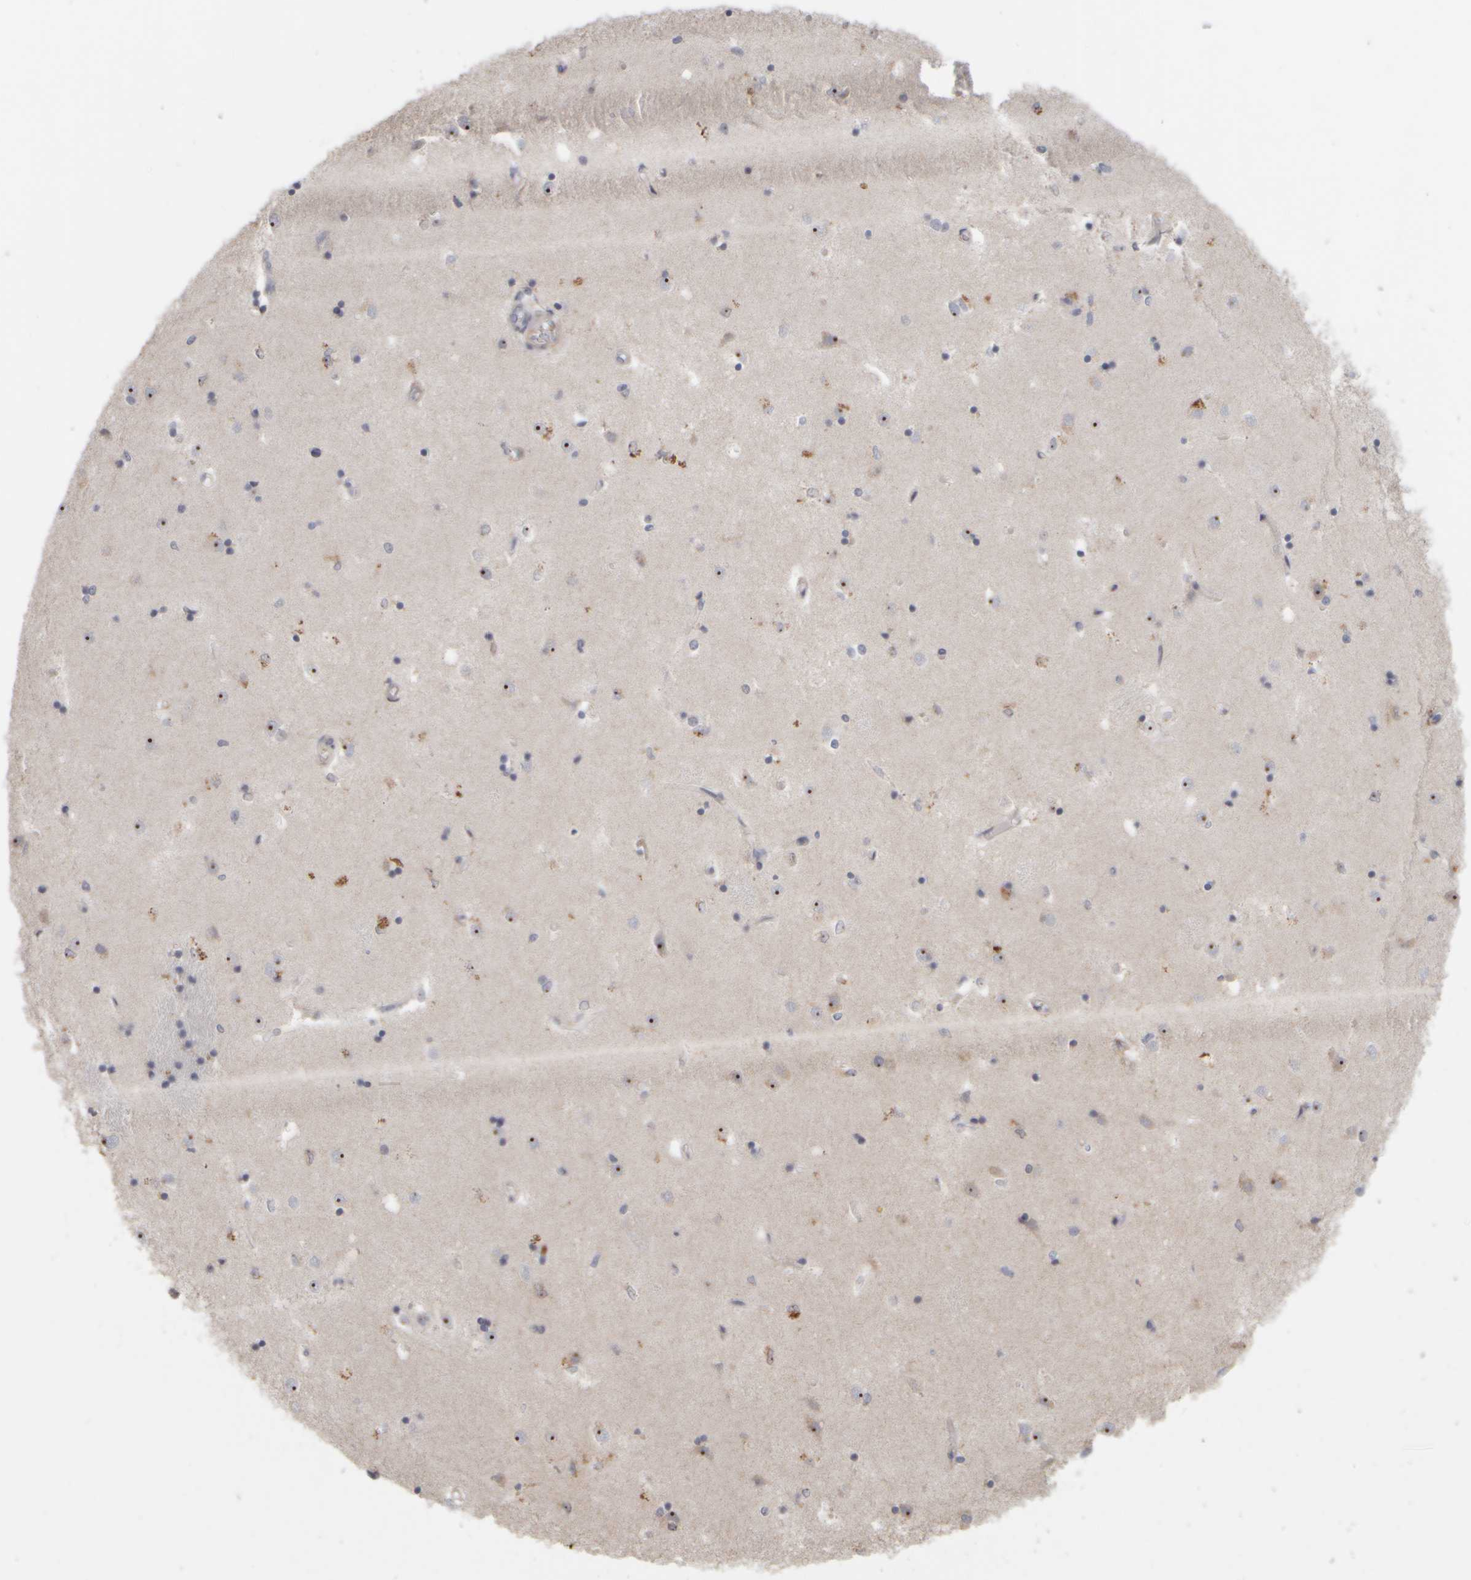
{"staining": {"intensity": "negative", "quantity": "none", "location": "none"}, "tissue": "caudate", "cell_type": "Glial cells", "image_type": "normal", "snomed": [{"axis": "morphology", "description": "Normal tissue, NOS"}, {"axis": "topography", "description": "Lateral ventricle wall"}], "caption": "This is an IHC histopathology image of benign human caudate. There is no staining in glial cells.", "gene": "DCXR", "patient": {"sex": "male", "age": 45}}